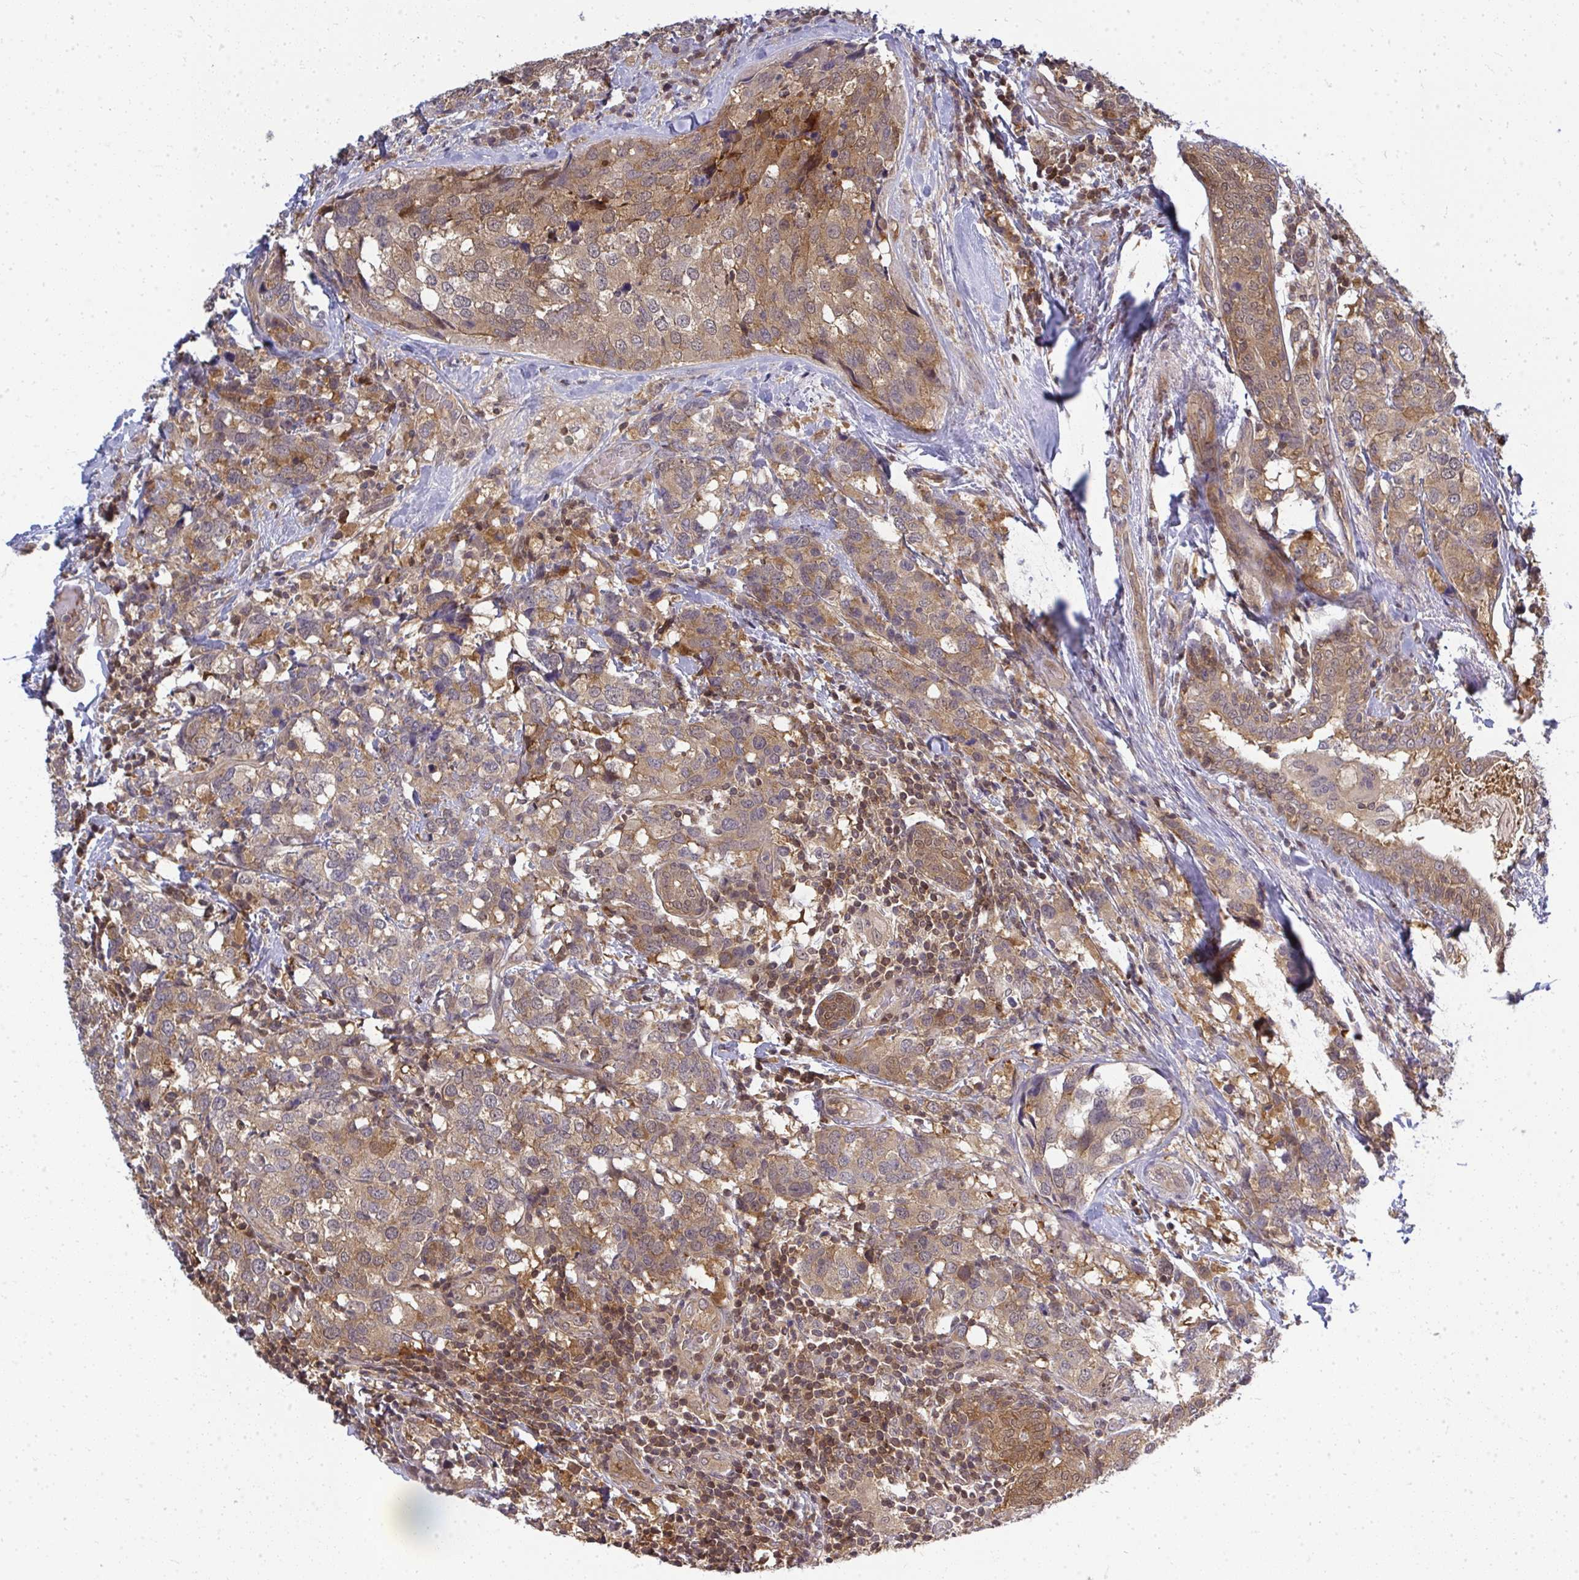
{"staining": {"intensity": "moderate", "quantity": ">75%", "location": "cytoplasmic/membranous"}, "tissue": "breast cancer", "cell_type": "Tumor cells", "image_type": "cancer", "snomed": [{"axis": "morphology", "description": "Lobular carcinoma"}, {"axis": "topography", "description": "Breast"}], "caption": "The histopathology image reveals staining of breast lobular carcinoma, revealing moderate cytoplasmic/membranous protein positivity (brown color) within tumor cells.", "gene": "HDHD2", "patient": {"sex": "female", "age": 59}}